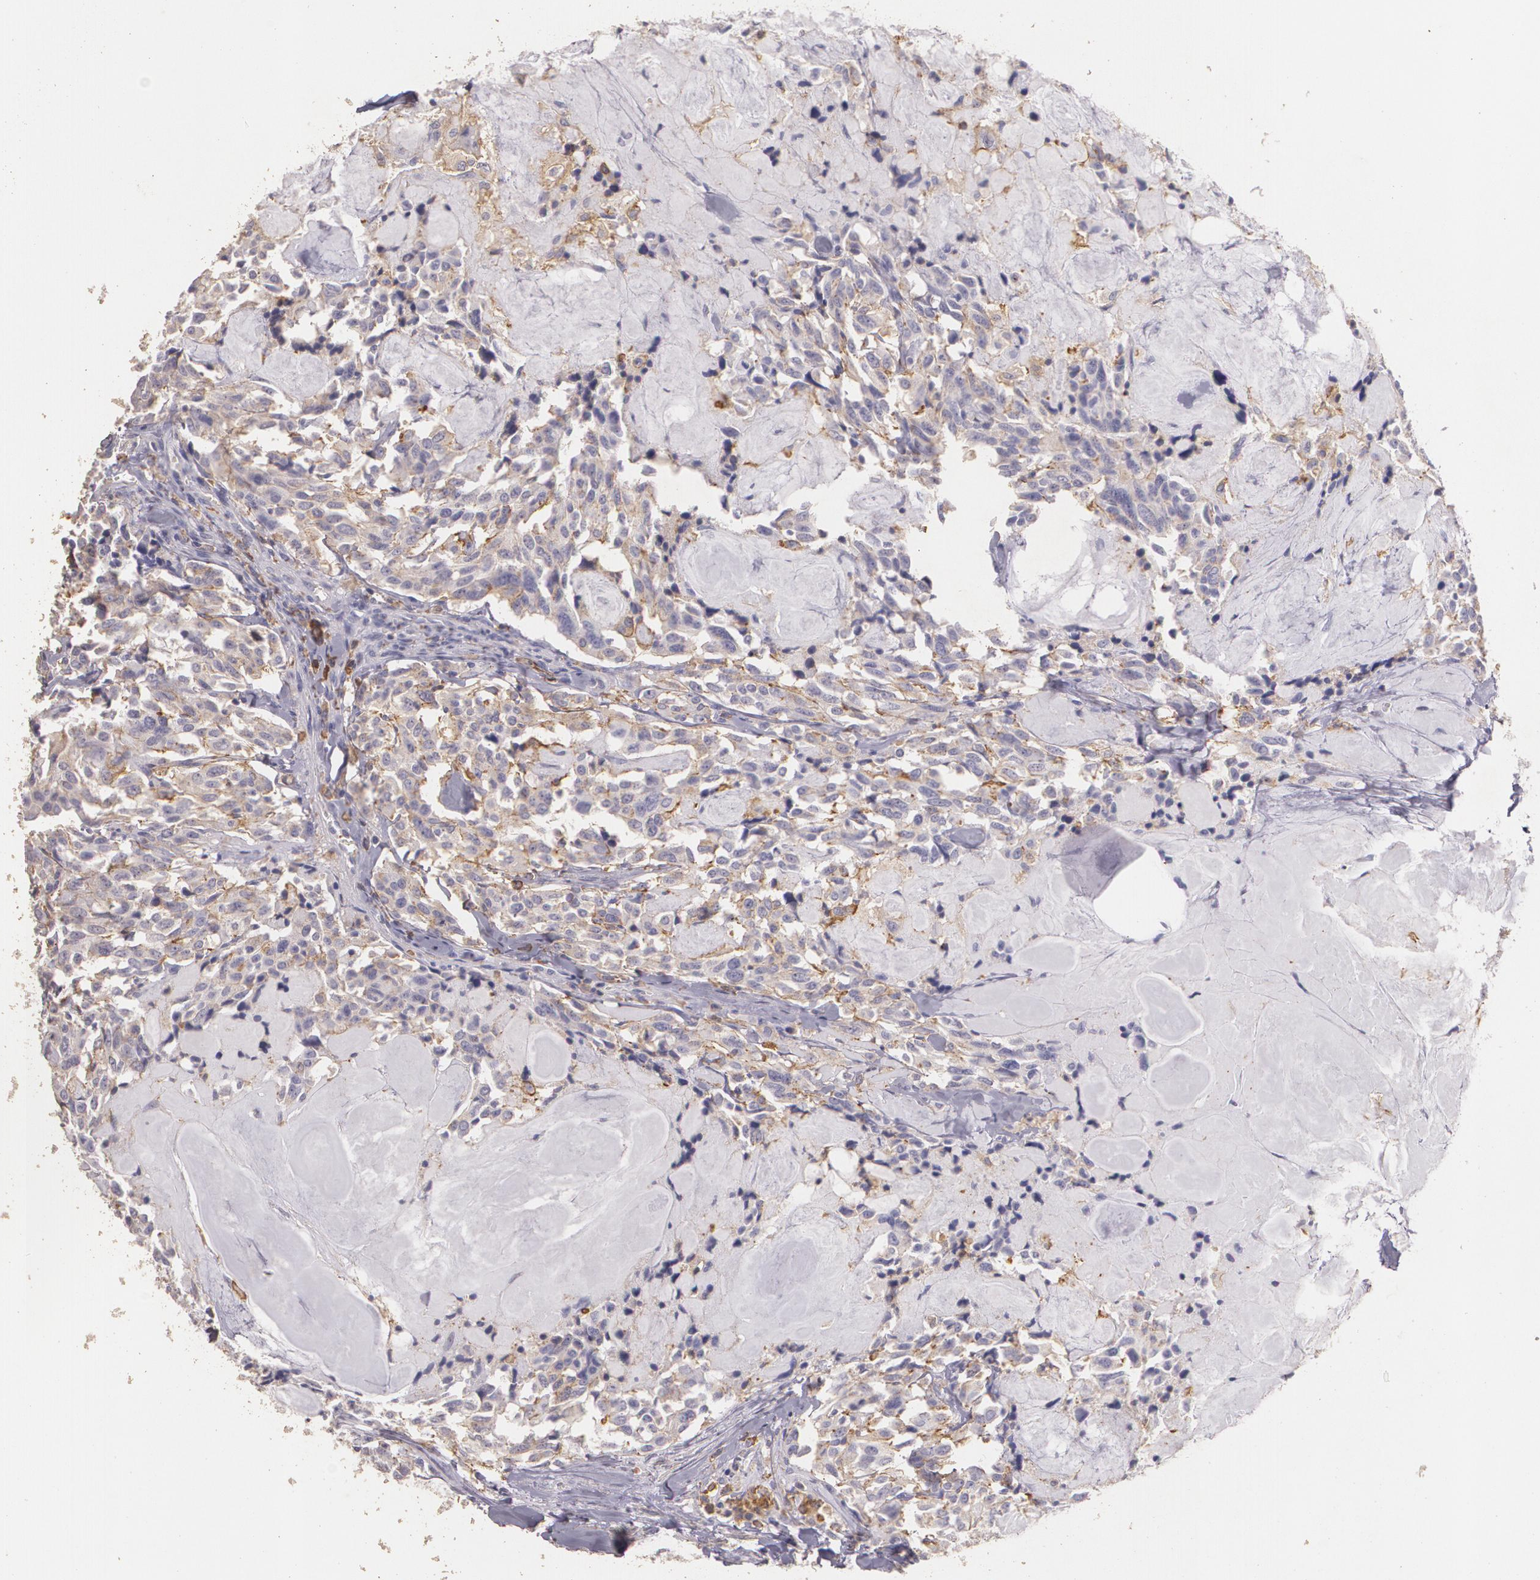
{"staining": {"intensity": "weak", "quantity": "25%-75%", "location": "cytoplasmic/membranous"}, "tissue": "thyroid cancer", "cell_type": "Tumor cells", "image_type": "cancer", "snomed": [{"axis": "morphology", "description": "Carcinoma, NOS"}, {"axis": "morphology", "description": "Carcinoid, malignant, NOS"}, {"axis": "topography", "description": "Thyroid gland"}], "caption": "Tumor cells exhibit weak cytoplasmic/membranous staining in approximately 25%-75% of cells in thyroid cancer. (Brightfield microscopy of DAB IHC at high magnification).", "gene": "TGFBR1", "patient": {"sex": "male", "age": 33}}